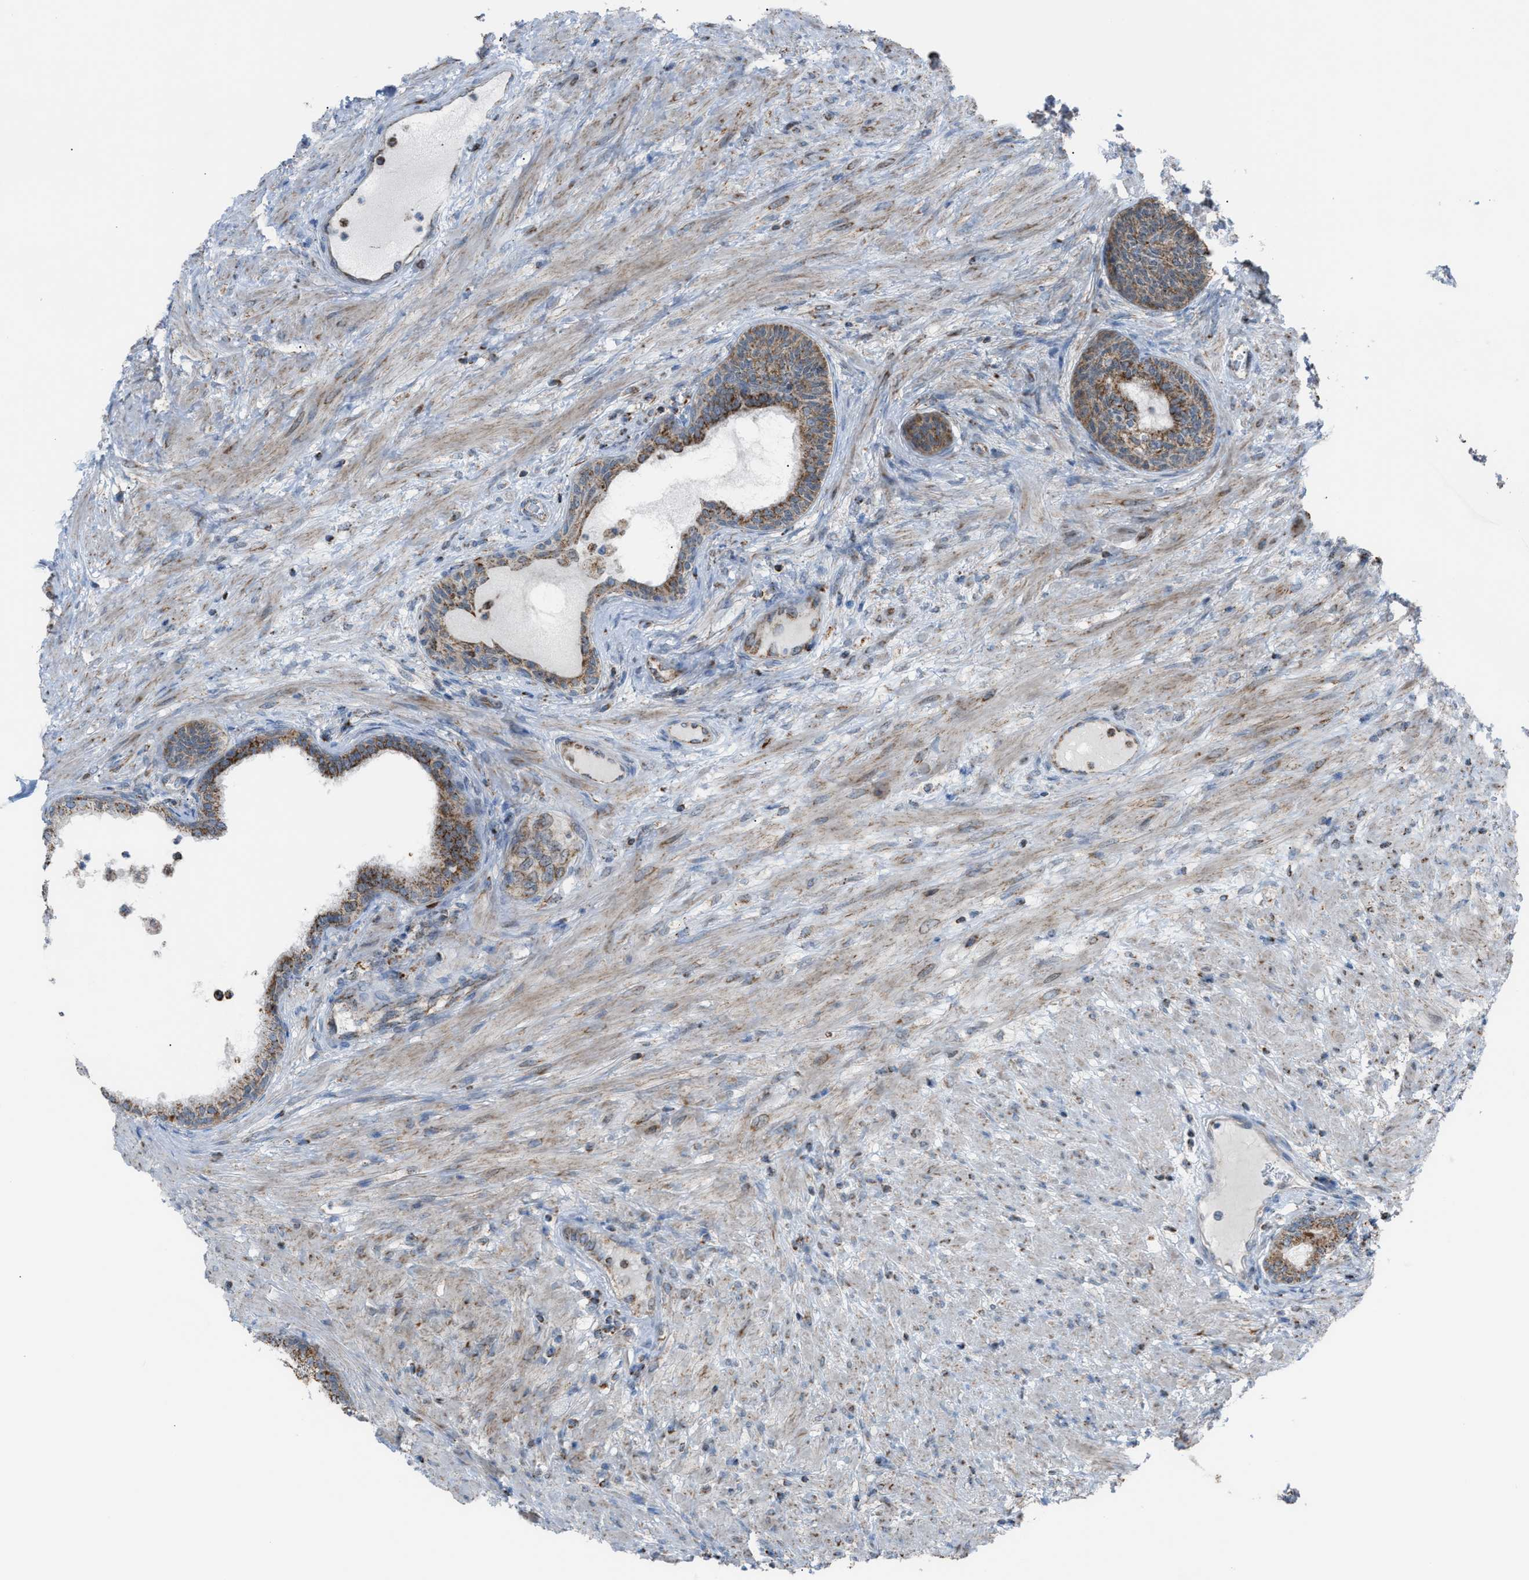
{"staining": {"intensity": "moderate", "quantity": ">75%", "location": "cytoplasmic/membranous"}, "tissue": "prostate", "cell_type": "Glandular cells", "image_type": "normal", "snomed": [{"axis": "morphology", "description": "Normal tissue, NOS"}, {"axis": "topography", "description": "Prostate"}], "caption": "Glandular cells exhibit medium levels of moderate cytoplasmic/membranous staining in about >75% of cells in unremarkable human prostate. Nuclei are stained in blue.", "gene": "SRM", "patient": {"sex": "male", "age": 76}}